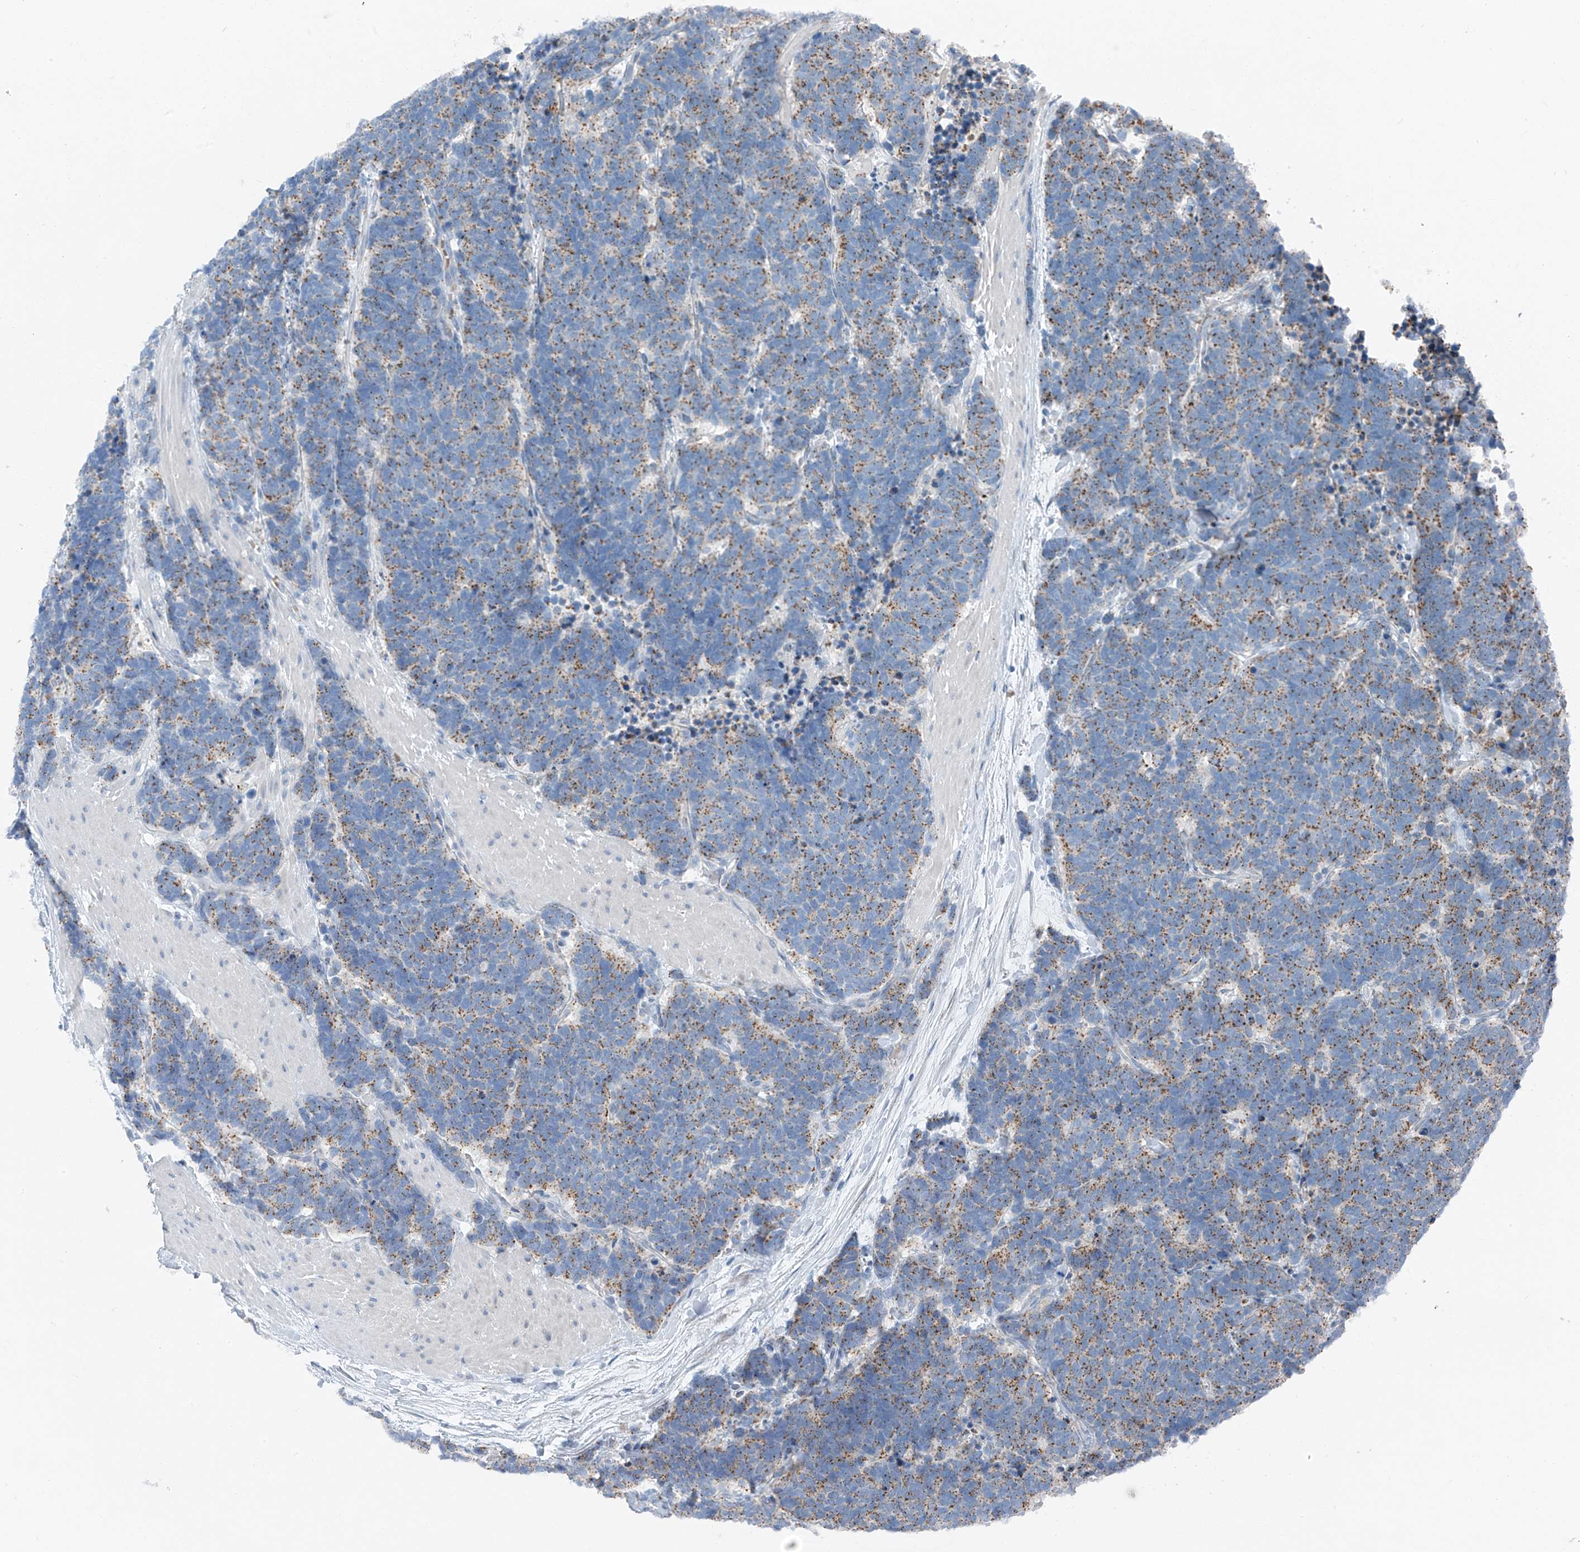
{"staining": {"intensity": "moderate", "quantity": ">75%", "location": "cytoplasmic/membranous"}, "tissue": "carcinoid", "cell_type": "Tumor cells", "image_type": "cancer", "snomed": [{"axis": "morphology", "description": "Carcinoma, NOS"}, {"axis": "morphology", "description": "Carcinoid, malignant, NOS"}, {"axis": "topography", "description": "Urinary bladder"}], "caption": "Immunohistochemical staining of carcinoma reveals medium levels of moderate cytoplasmic/membranous protein expression in approximately >75% of tumor cells.", "gene": "CHMP2B", "patient": {"sex": "male", "age": 57}}